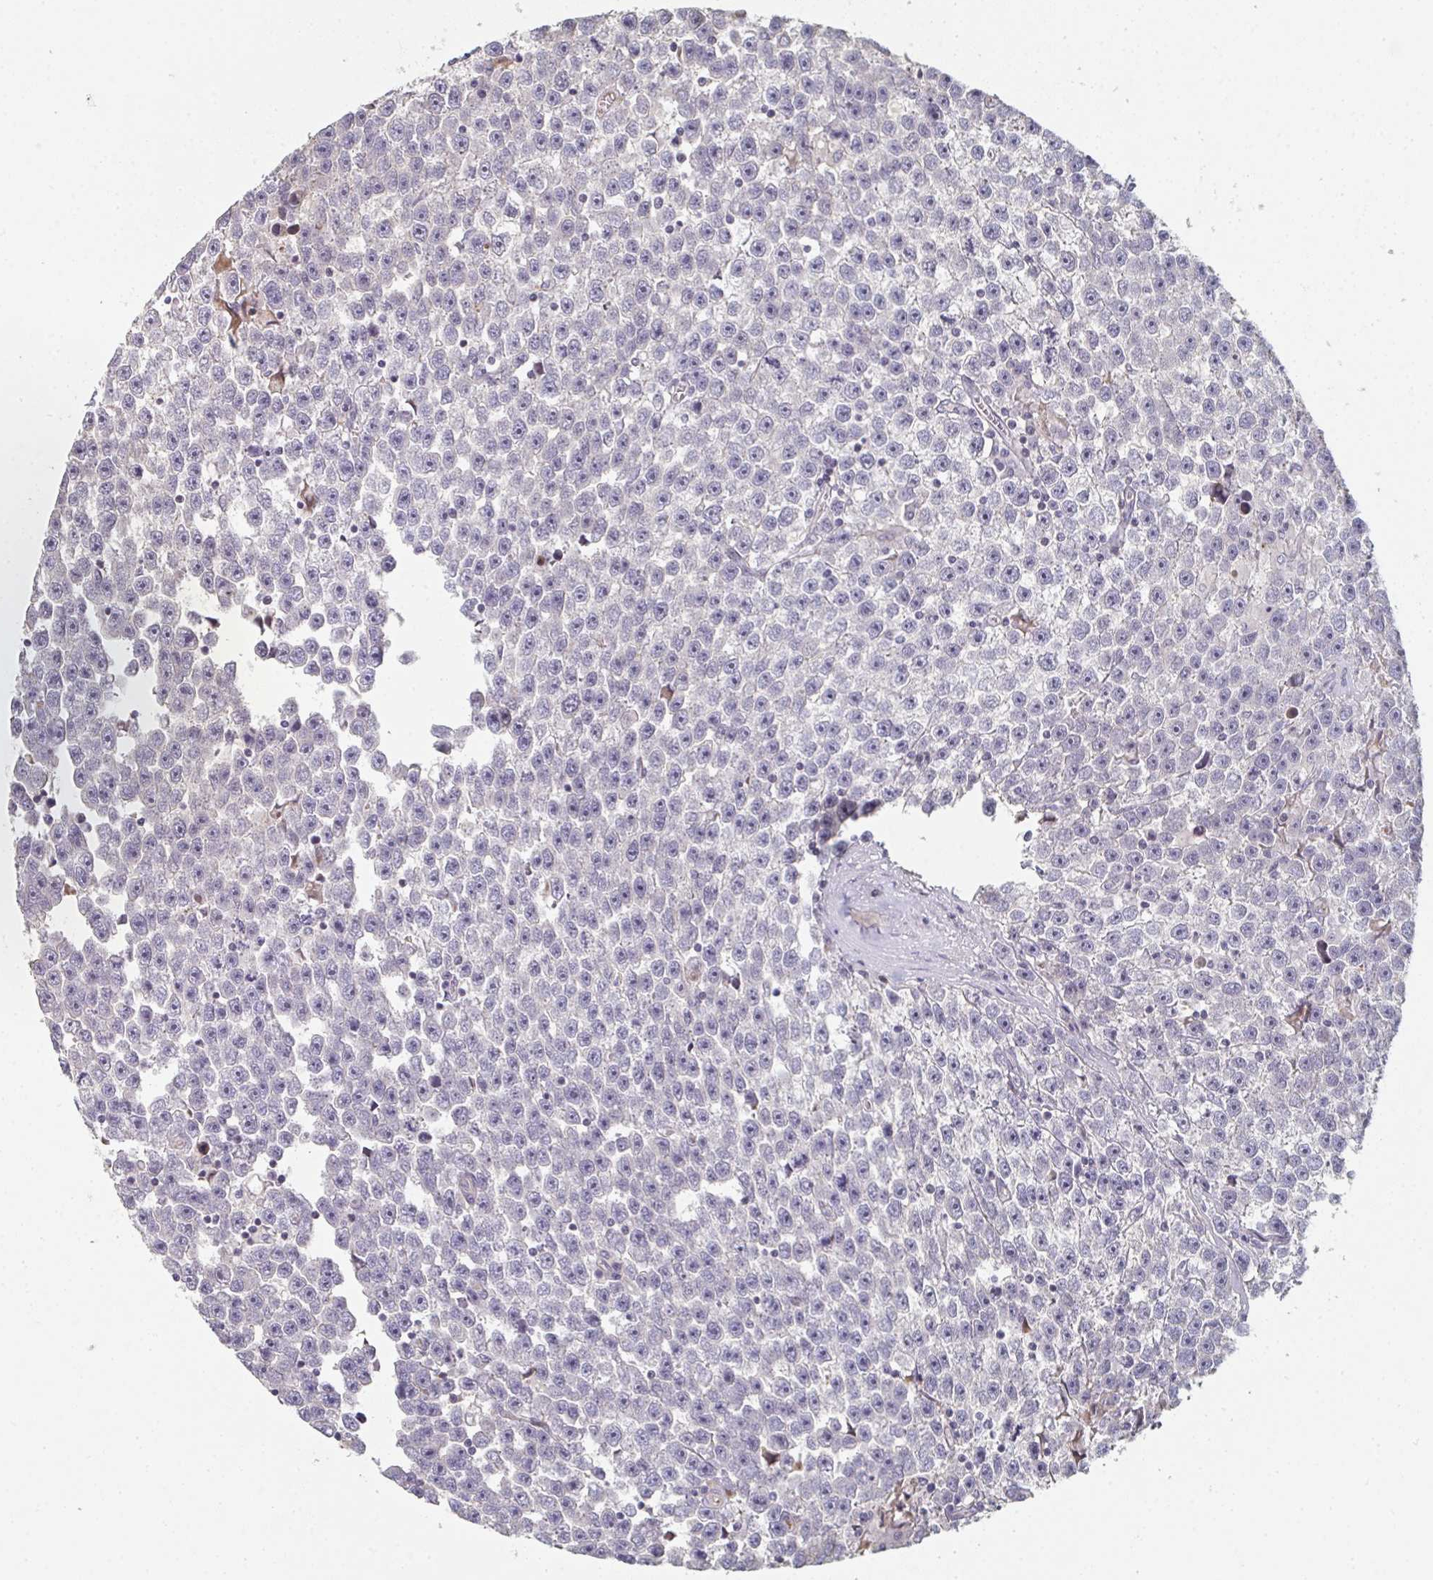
{"staining": {"intensity": "negative", "quantity": "none", "location": "none"}, "tissue": "testis cancer", "cell_type": "Tumor cells", "image_type": "cancer", "snomed": [{"axis": "morphology", "description": "Seminoma, NOS"}, {"axis": "topography", "description": "Testis"}], "caption": "There is no significant positivity in tumor cells of seminoma (testis). (DAB IHC visualized using brightfield microscopy, high magnification).", "gene": "A1CF", "patient": {"sex": "male", "age": 31}}